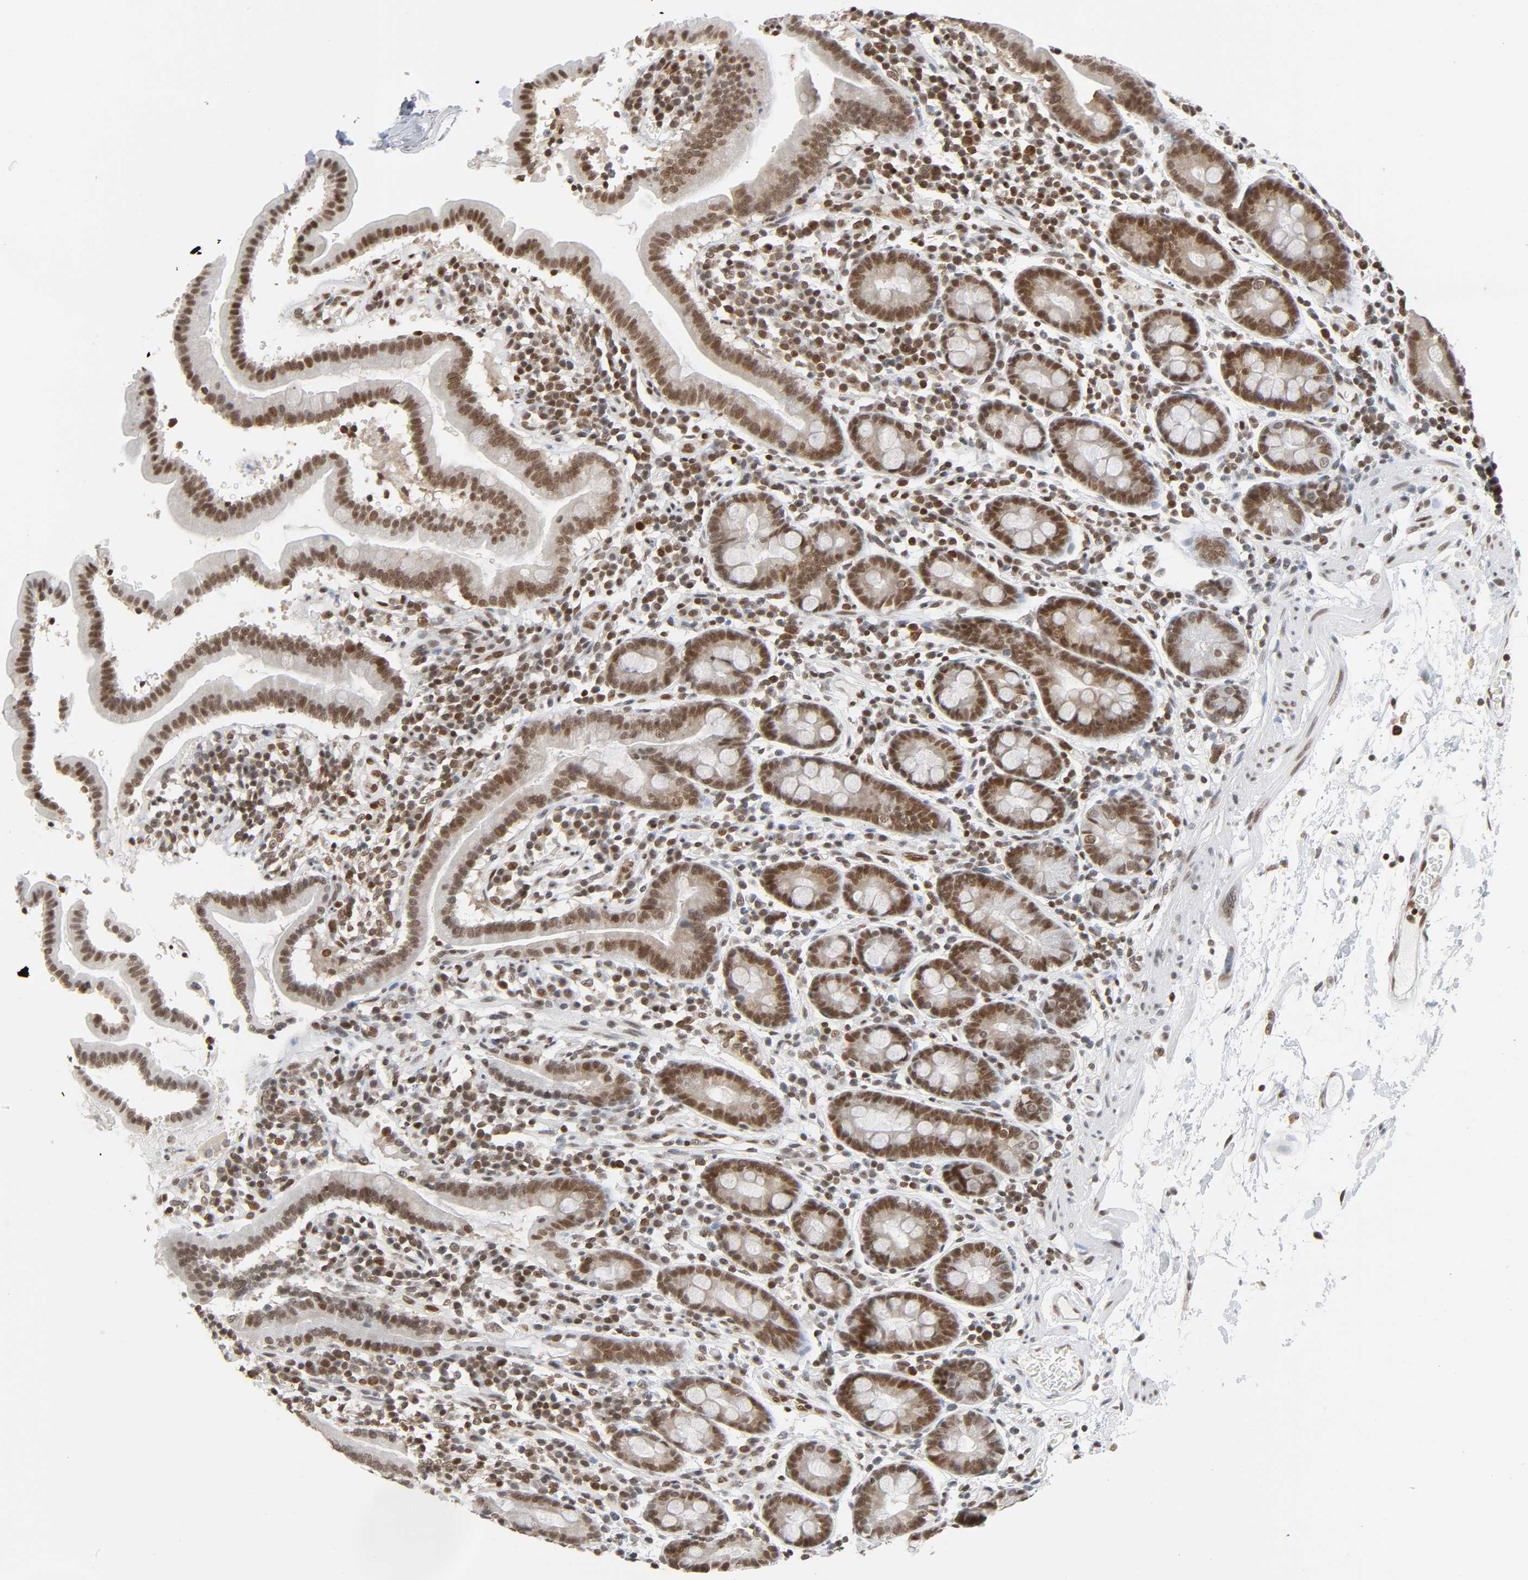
{"staining": {"intensity": "strong", "quantity": ">75%", "location": "nuclear"}, "tissue": "duodenum", "cell_type": "Glandular cells", "image_type": "normal", "snomed": [{"axis": "morphology", "description": "Normal tissue, NOS"}, {"axis": "topography", "description": "Duodenum"}], "caption": "High-power microscopy captured an IHC histopathology image of normal duodenum, revealing strong nuclear positivity in about >75% of glandular cells.", "gene": "SUMO1", "patient": {"sex": "male", "age": 50}}